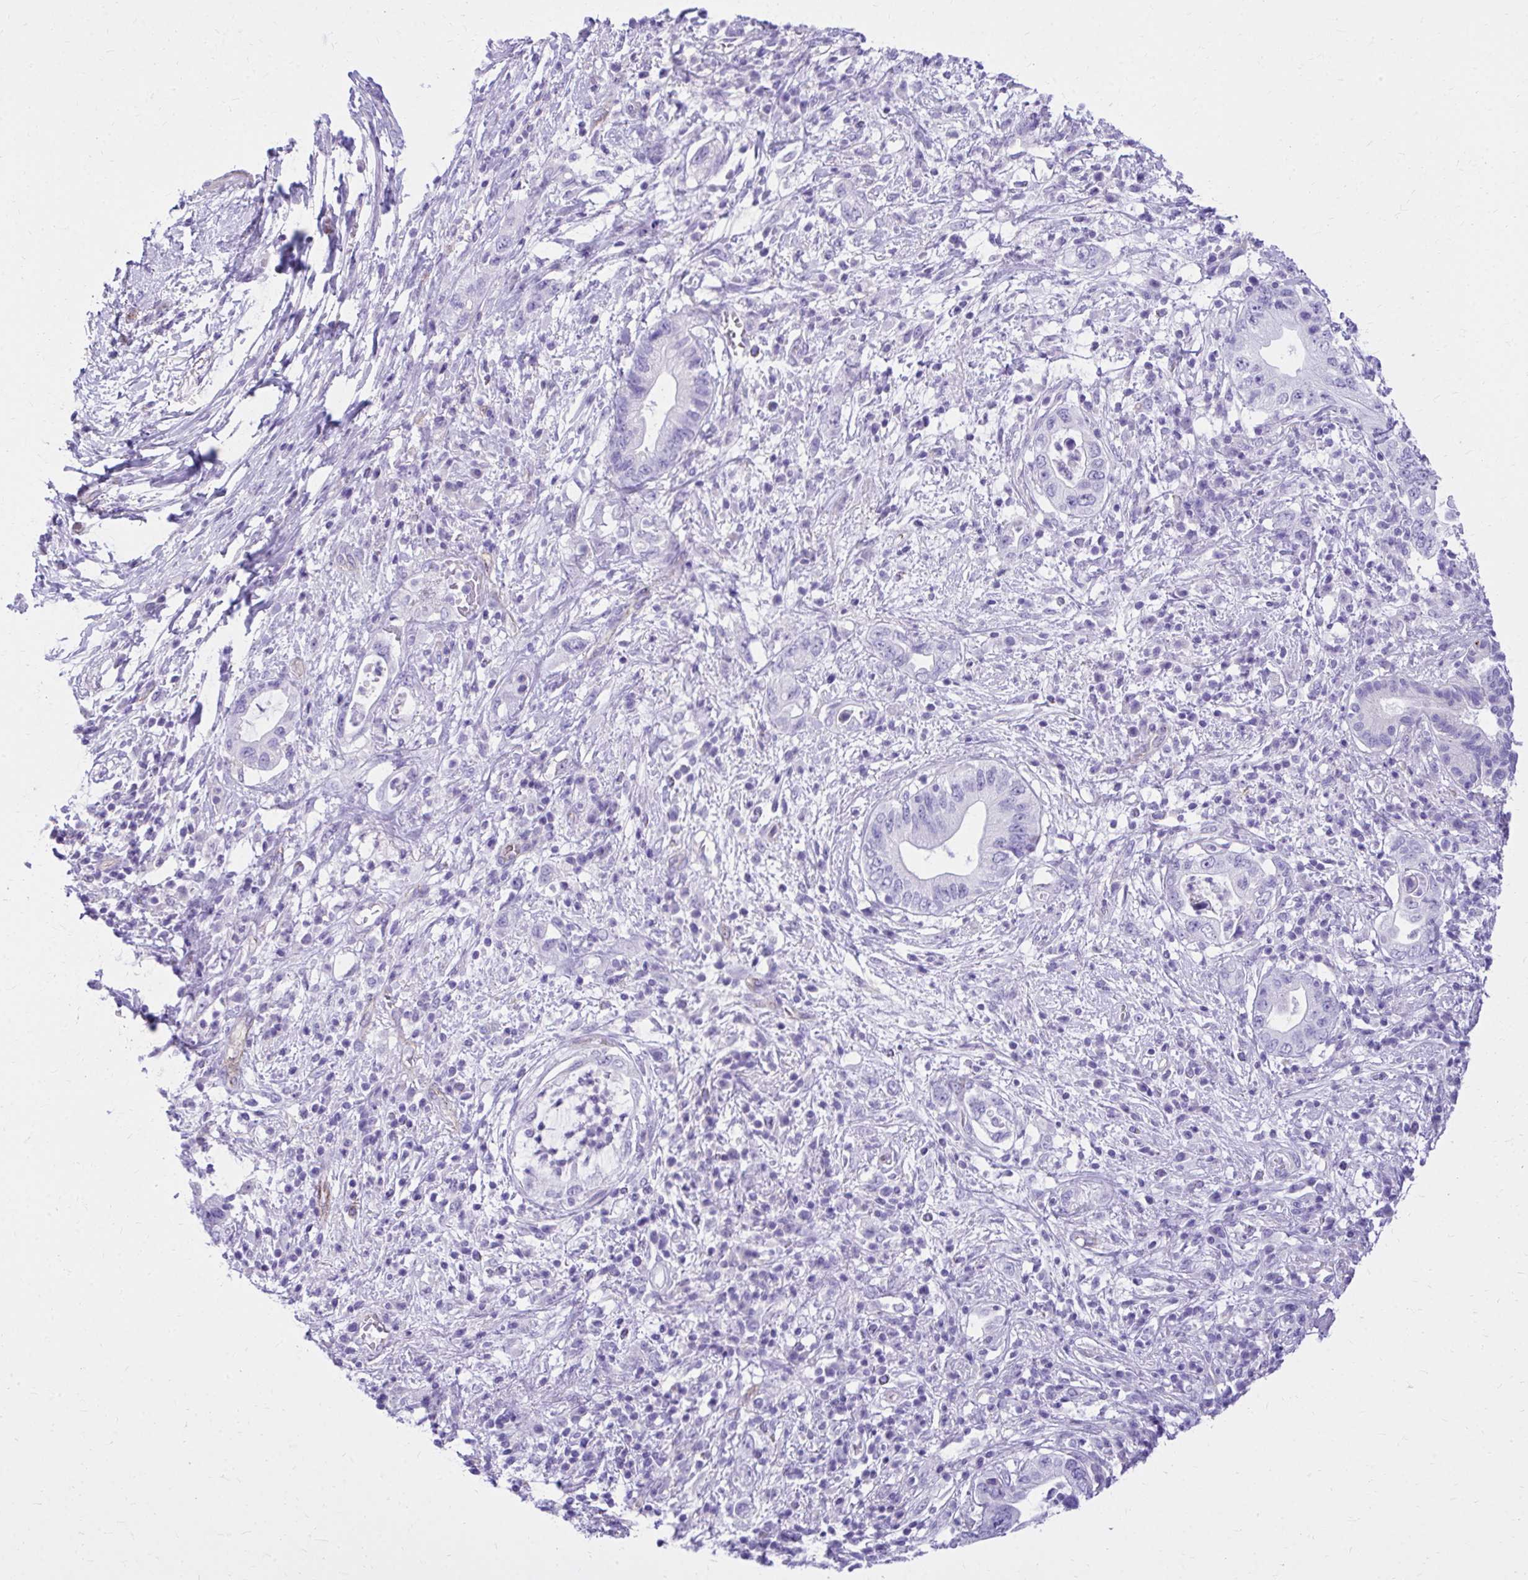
{"staining": {"intensity": "negative", "quantity": "none", "location": "none"}, "tissue": "pancreatic cancer", "cell_type": "Tumor cells", "image_type": "cancer", "snomed": [{"axis": "morphology", "description": "Adenocarcinoma, NOS"}, {"axis": "topography", "description": "Pancreas"}], "caption": "Pancreatic adenocarcinoma was stained to show a protein in brown. There is no significant staining in tumor cells. (Brightfield microscopy of DAB (3,3'-diaminobenzidine) IHC at high magnification).", "gene": "PELI3", "patient": {"sex": "female", "age": 72}}